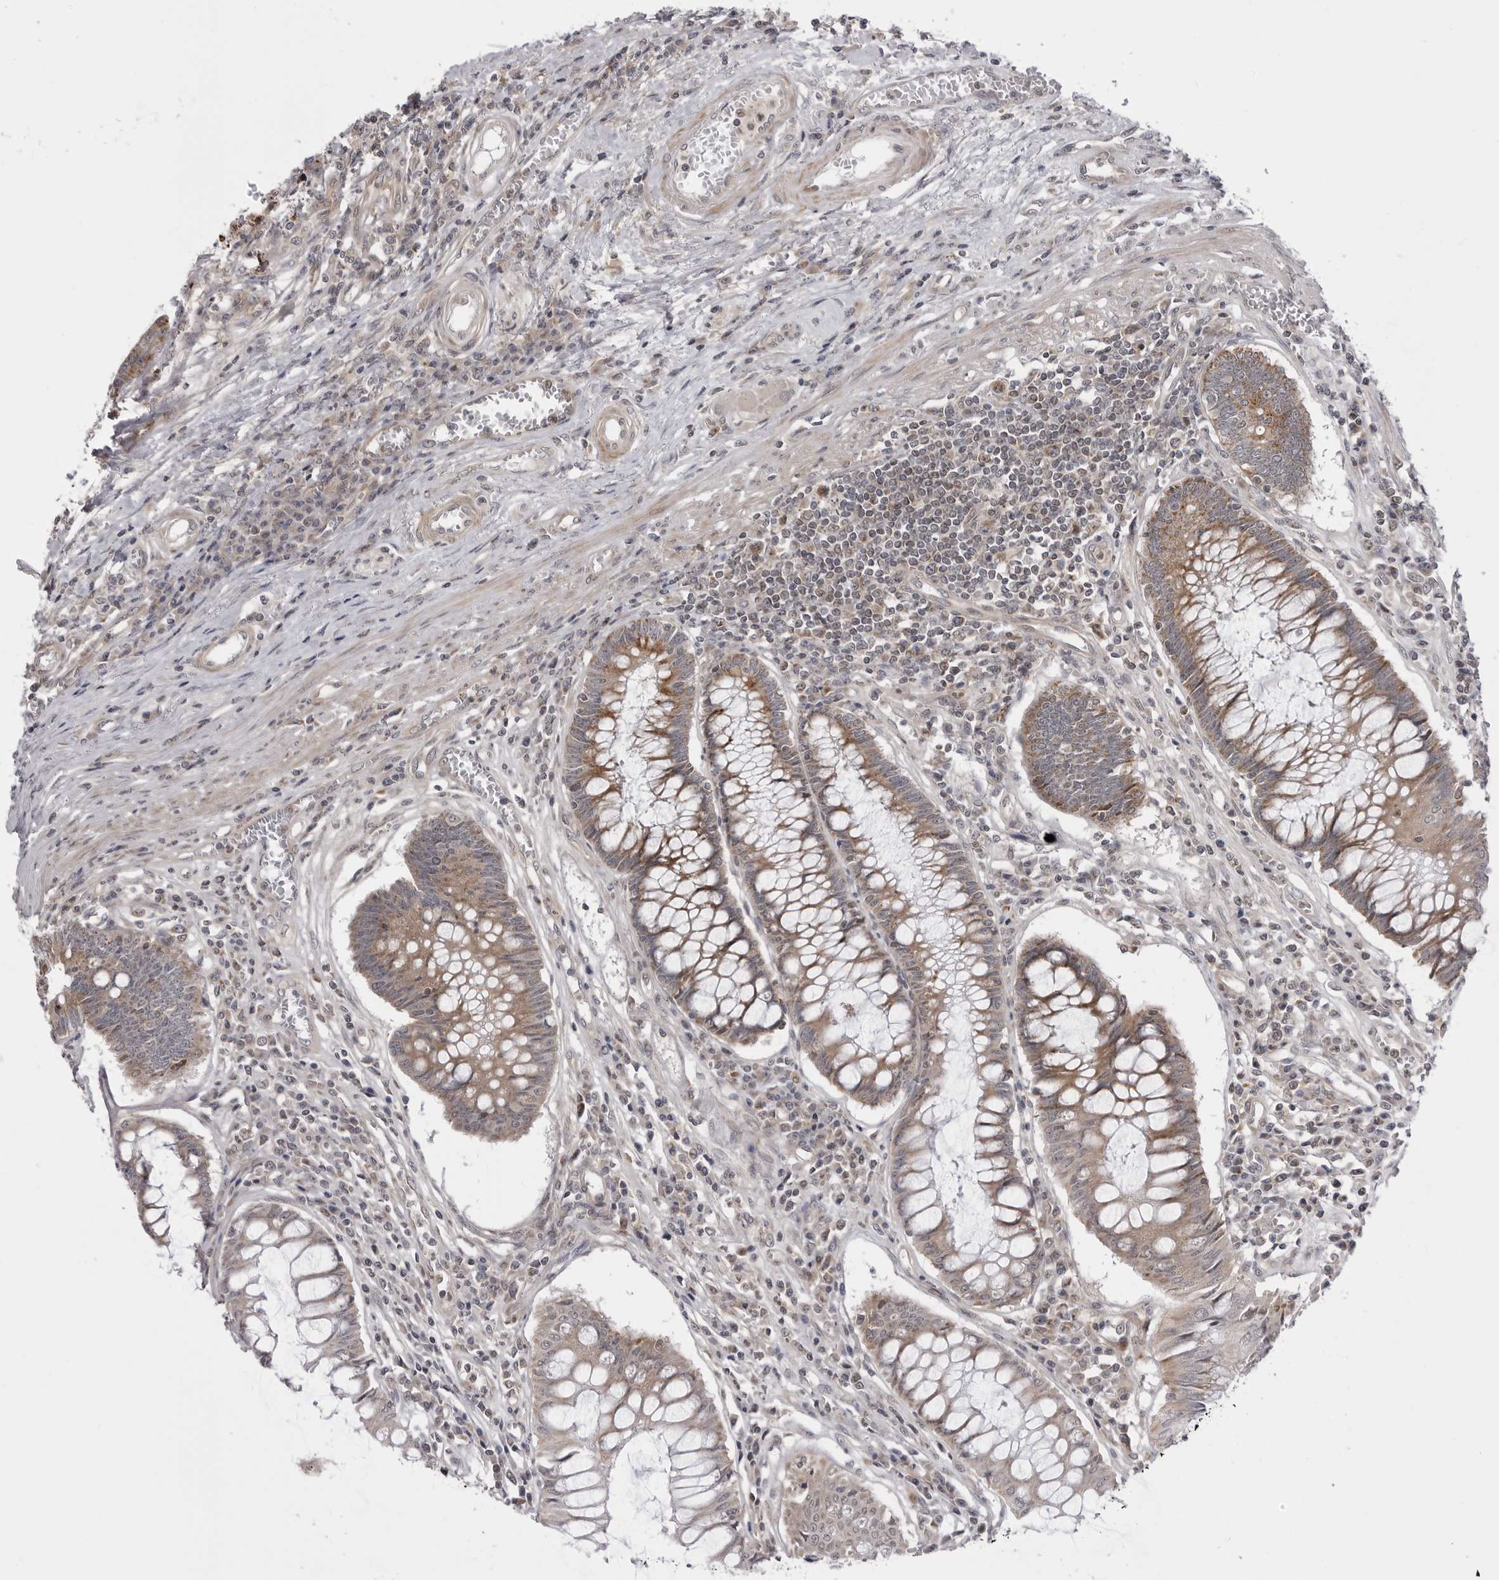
{"staining": {"intensity": "weak", "quantity": ">75%", "location": "cytoplasmic/membranous"}, "tissue": "colorectal cancer", "cell_type": "Tumor cells", "image_type": "cancer", "snomed": [{"axis": "morphology", "description": "Adenocarcinoma, NOS"}, {"axis": "topography", "description": "Rectum"}], "caption": "Tumor cells show weak cytoplasmic/membranous positivity in about >75% of cells in adenocarcinoma (colorectal).", "gene": "CCDC18", "patient": {"sex": "male", "age": 84}}